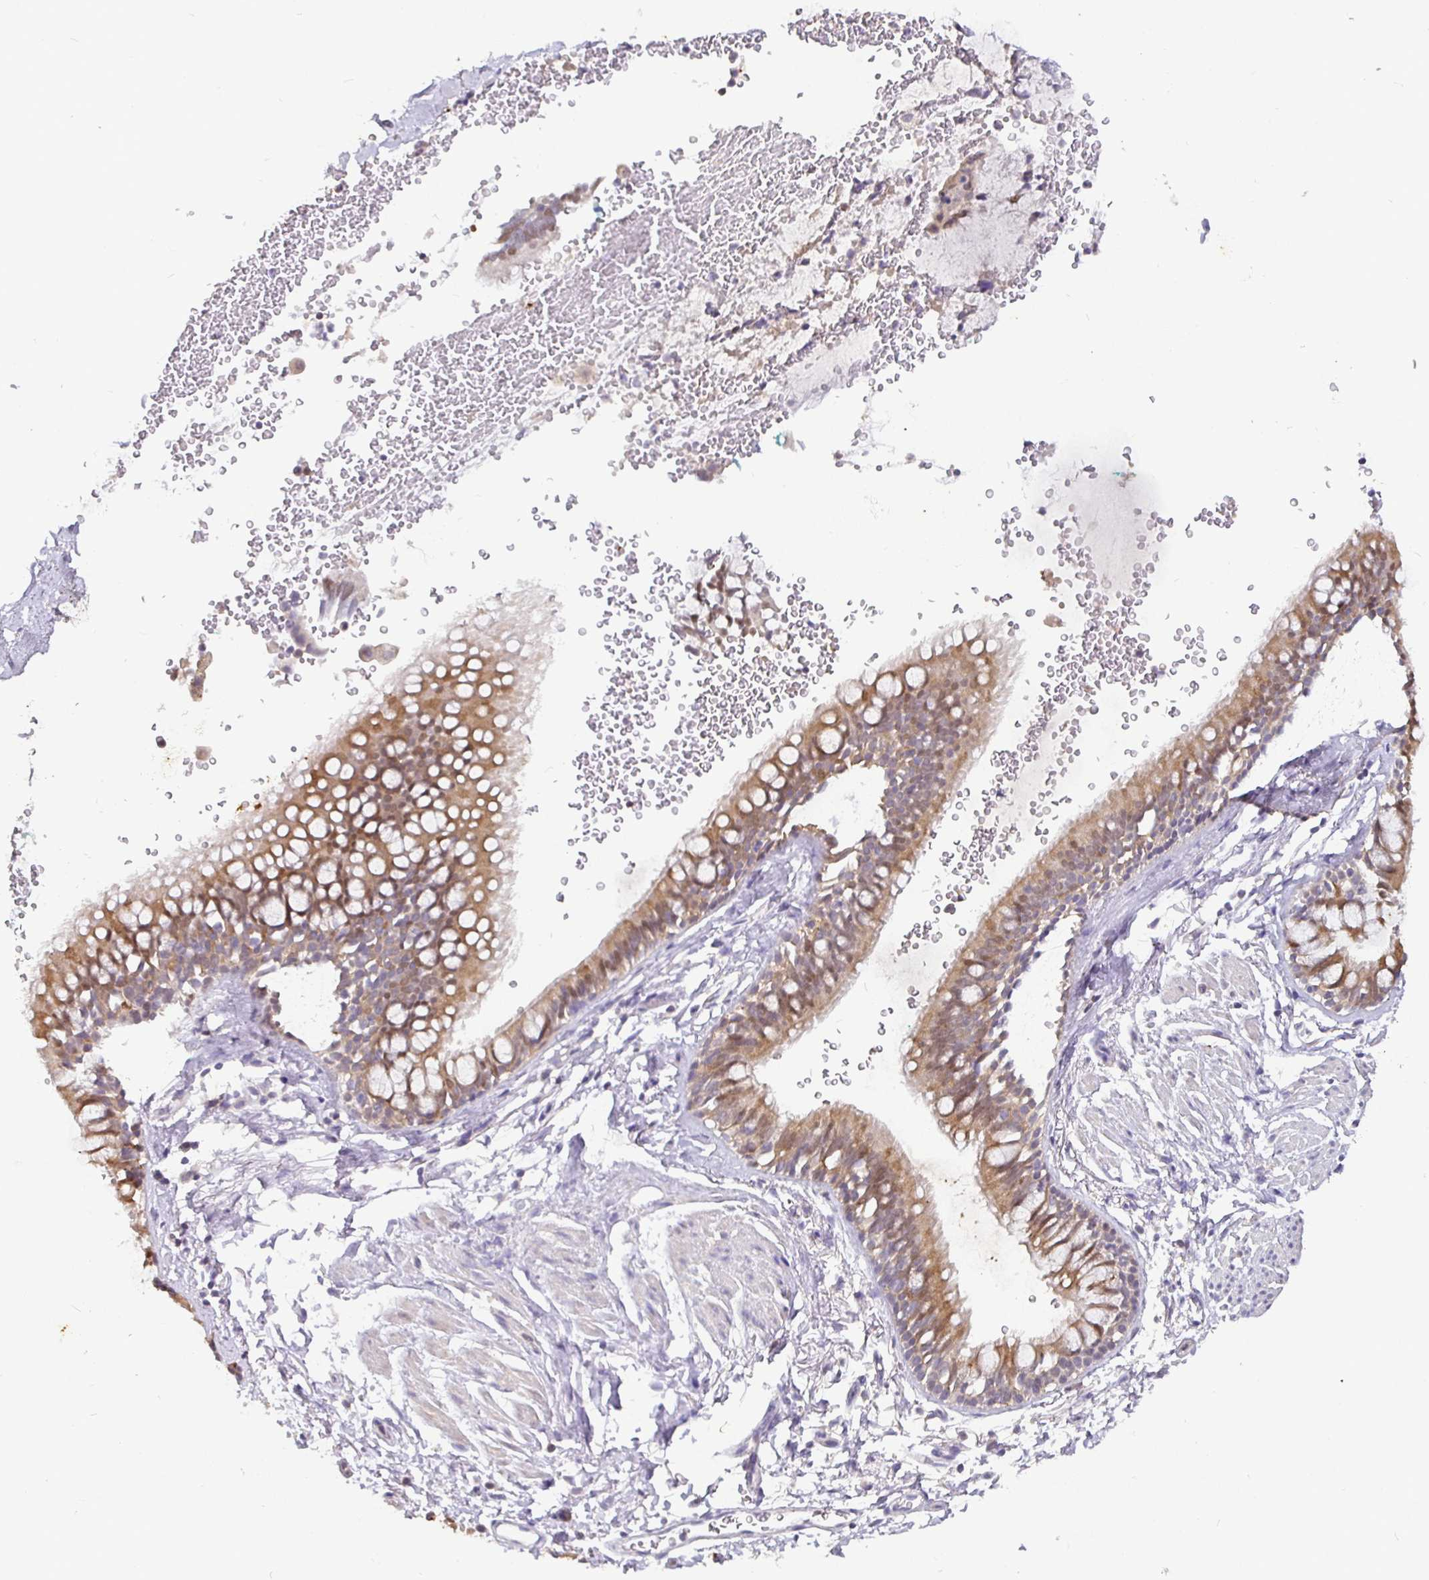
{"staining": {"intensity": "negative", "quantity": "none", "location": "none"}, "tissue": "adipose tissue", "cell_type": "Adipocytes", "image_type": "normal", "snomed": [{"axis": "morphology", "description": "Normal tissue, NOS"}, {"axis": "topography", "description": "Lymph node"}, {"axis": "topography", "description": "Cartilage tissue"}, {"axis": "topography", "description": "Bronchus"}], "caption": "DAB (3,3'-diaminobenzidine) immunohistochemical staining of normal human adipose tissue demonstrates no significant expression in adipocytes.", "gene": "SHISA4", "patient": {"sex": "female", "age": 70}}